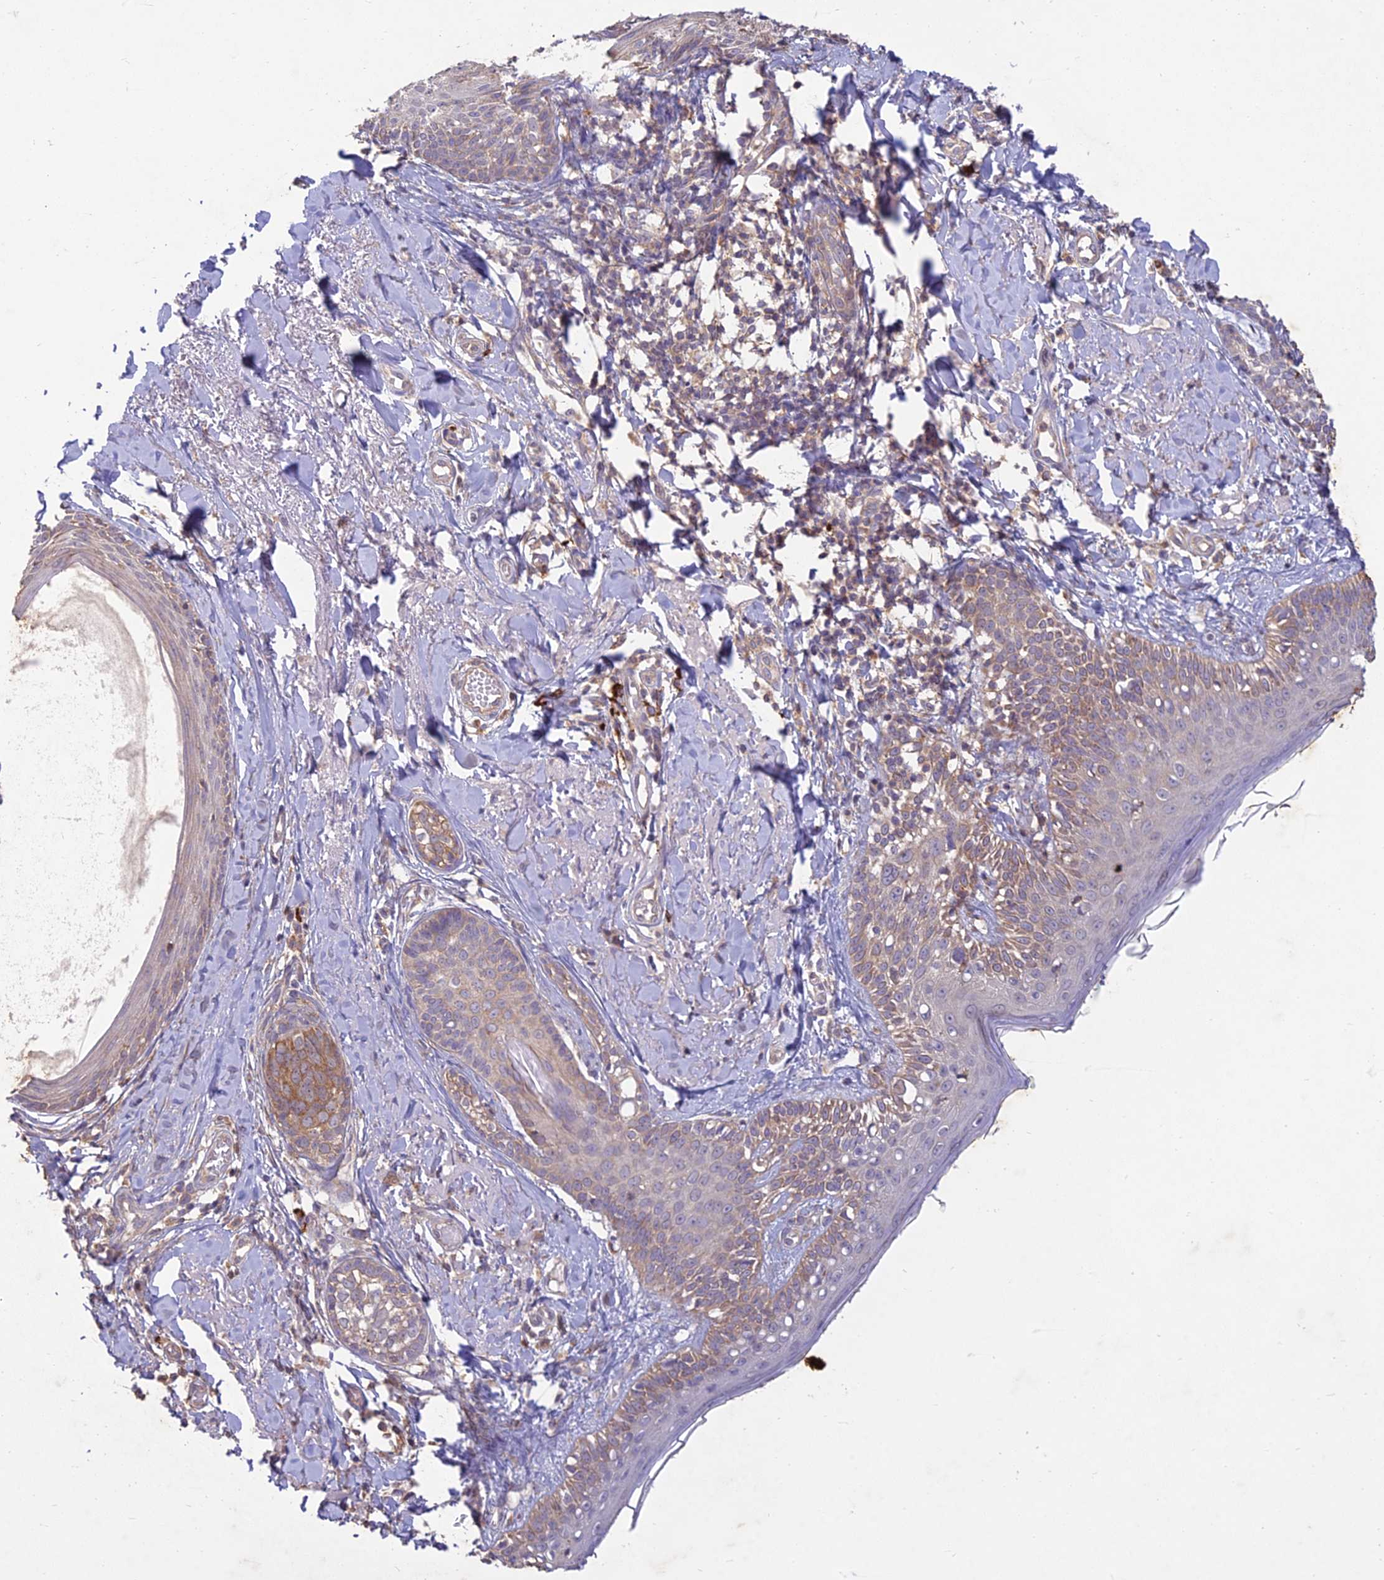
{"staining": {"intensity": "moderate", "quantity": "25%-75%", "location": "cytoplasmic/membranous"}, "tissue": "skin cancer", "cell_type": "Tumor cells", "image_type": "cancer", "snomed": [{"axis": "morphology", "description": "Basal cell carcinoma"}, {"axis": "topography", "description": "Skin"}], "caption": "Human skin cancer stained with a protein marker exhibits moderate staining in tumor cells.", "gene": "NXNL2", "patient": {"sex": "female", "age": 76}}